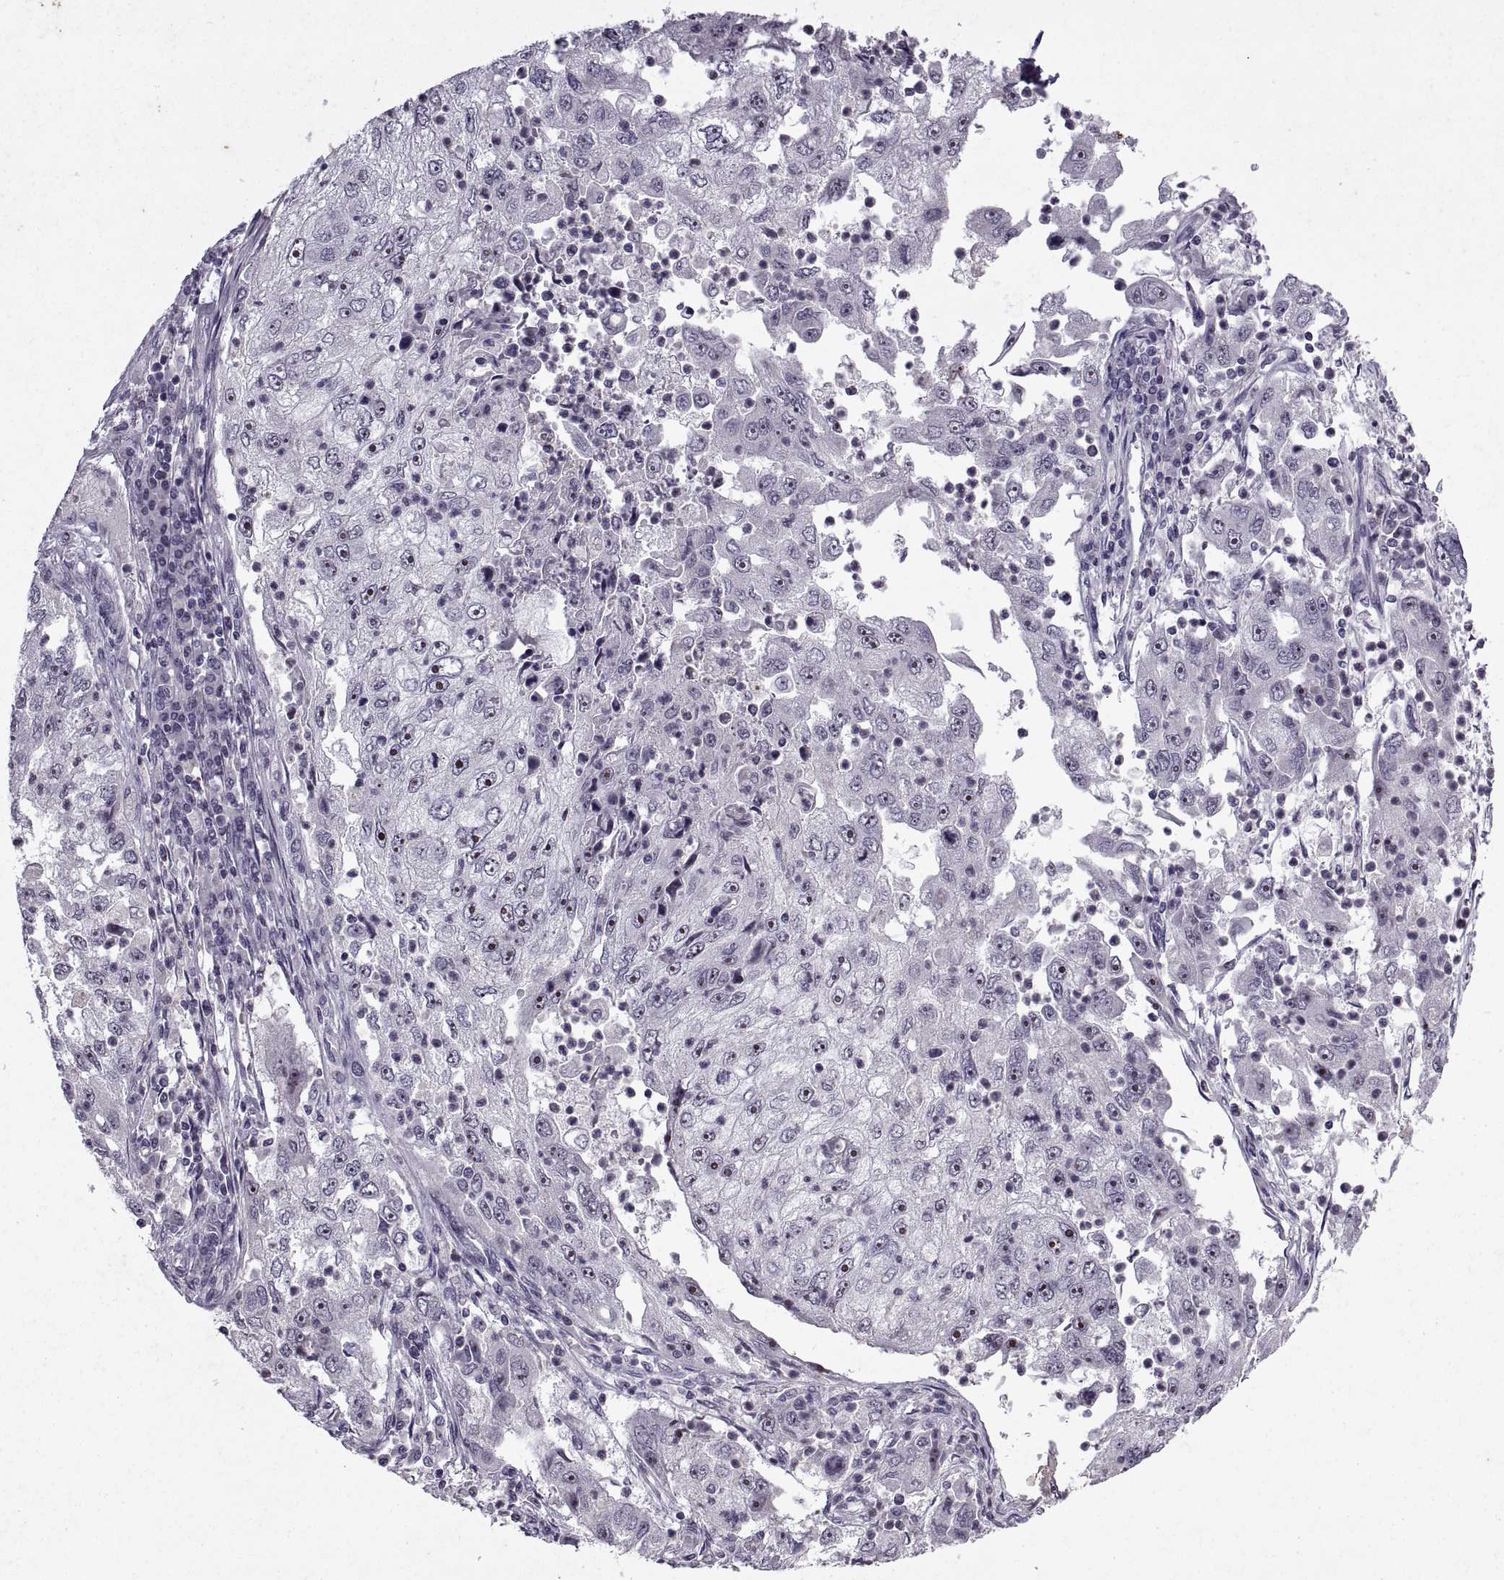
{"staining": {"intensity": "strong", "quantity": "<25%", "location": "nuclear"}, "tissue": "cervical cancer", "cell_type": "Tumor cells", "image_type": "cancer", "snomed": [{"axis": "morphology", "description": "Squamous cell carcinoma, NOS"}, {"axis": "topography", "description": "Cervix"}], "caption": "Cervical cancer stained with immunohistochemistry demonstrates strong nuclear expression in approximately <25% of tumor cells. (brown staining indicates protein expression, while blue staining denotes nuclei).", "gene": "SINHCAF", "patient": {"sex": "female", "age": 36}}